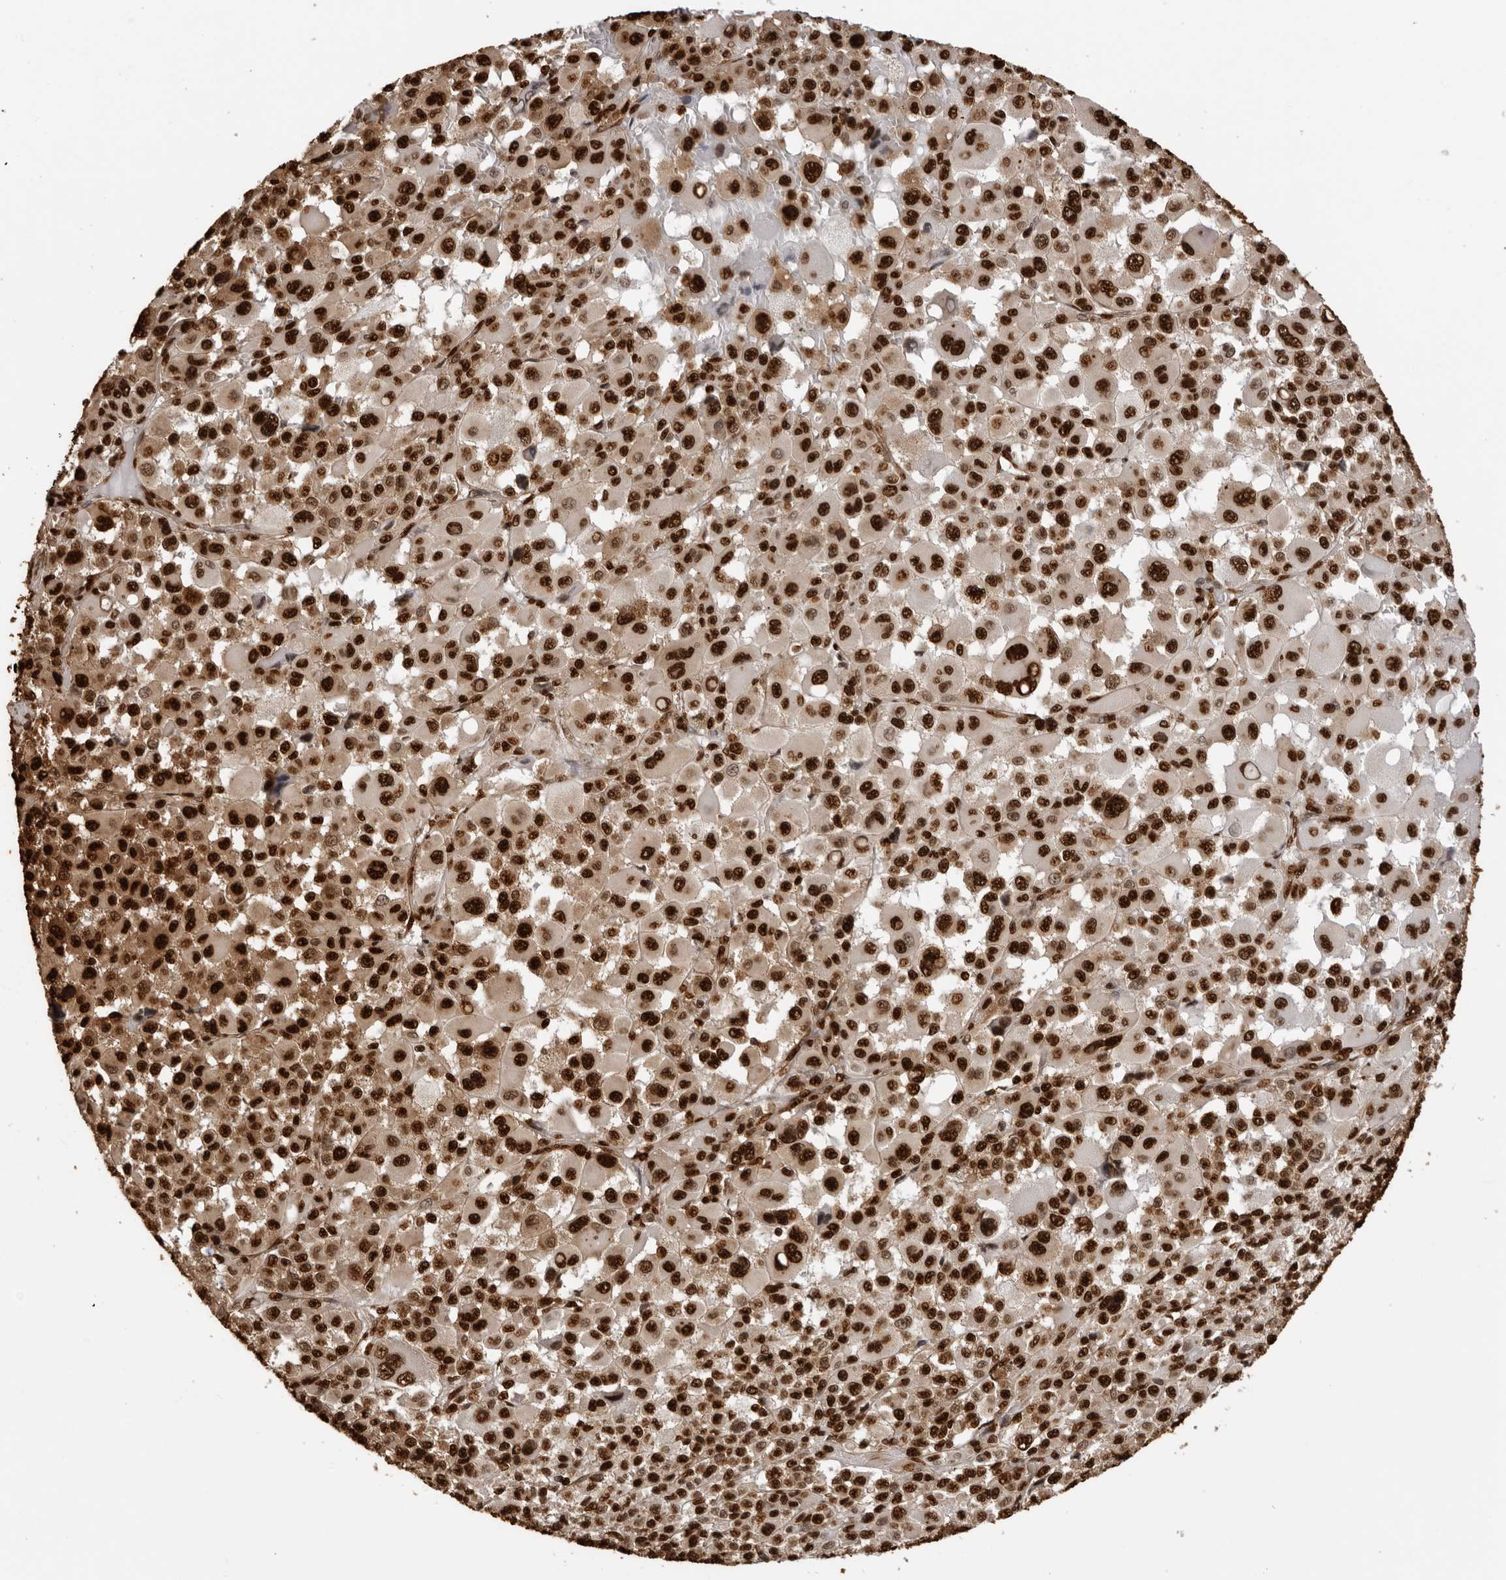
{"staining": {"intensity": "strong", "quantity": ">75%", "location": "nuclear"}, "tissue": "melanoma", "cell_type": "Tumor cells", "image_type": "cancer", "snomed": [{"axis": "morphology", "description": "Malignant melanoma, Metastatic site"}, {"axis": "topography", "description": "Skin"}], "caption": "Immunohistochemistry of malignant melanoma (metastatic site) demonstrates high levels of strong nuclear staining in about >75% of tumor cells.", "gene": "ZFP91", "patient": {"sex": "female", "age": 74}}